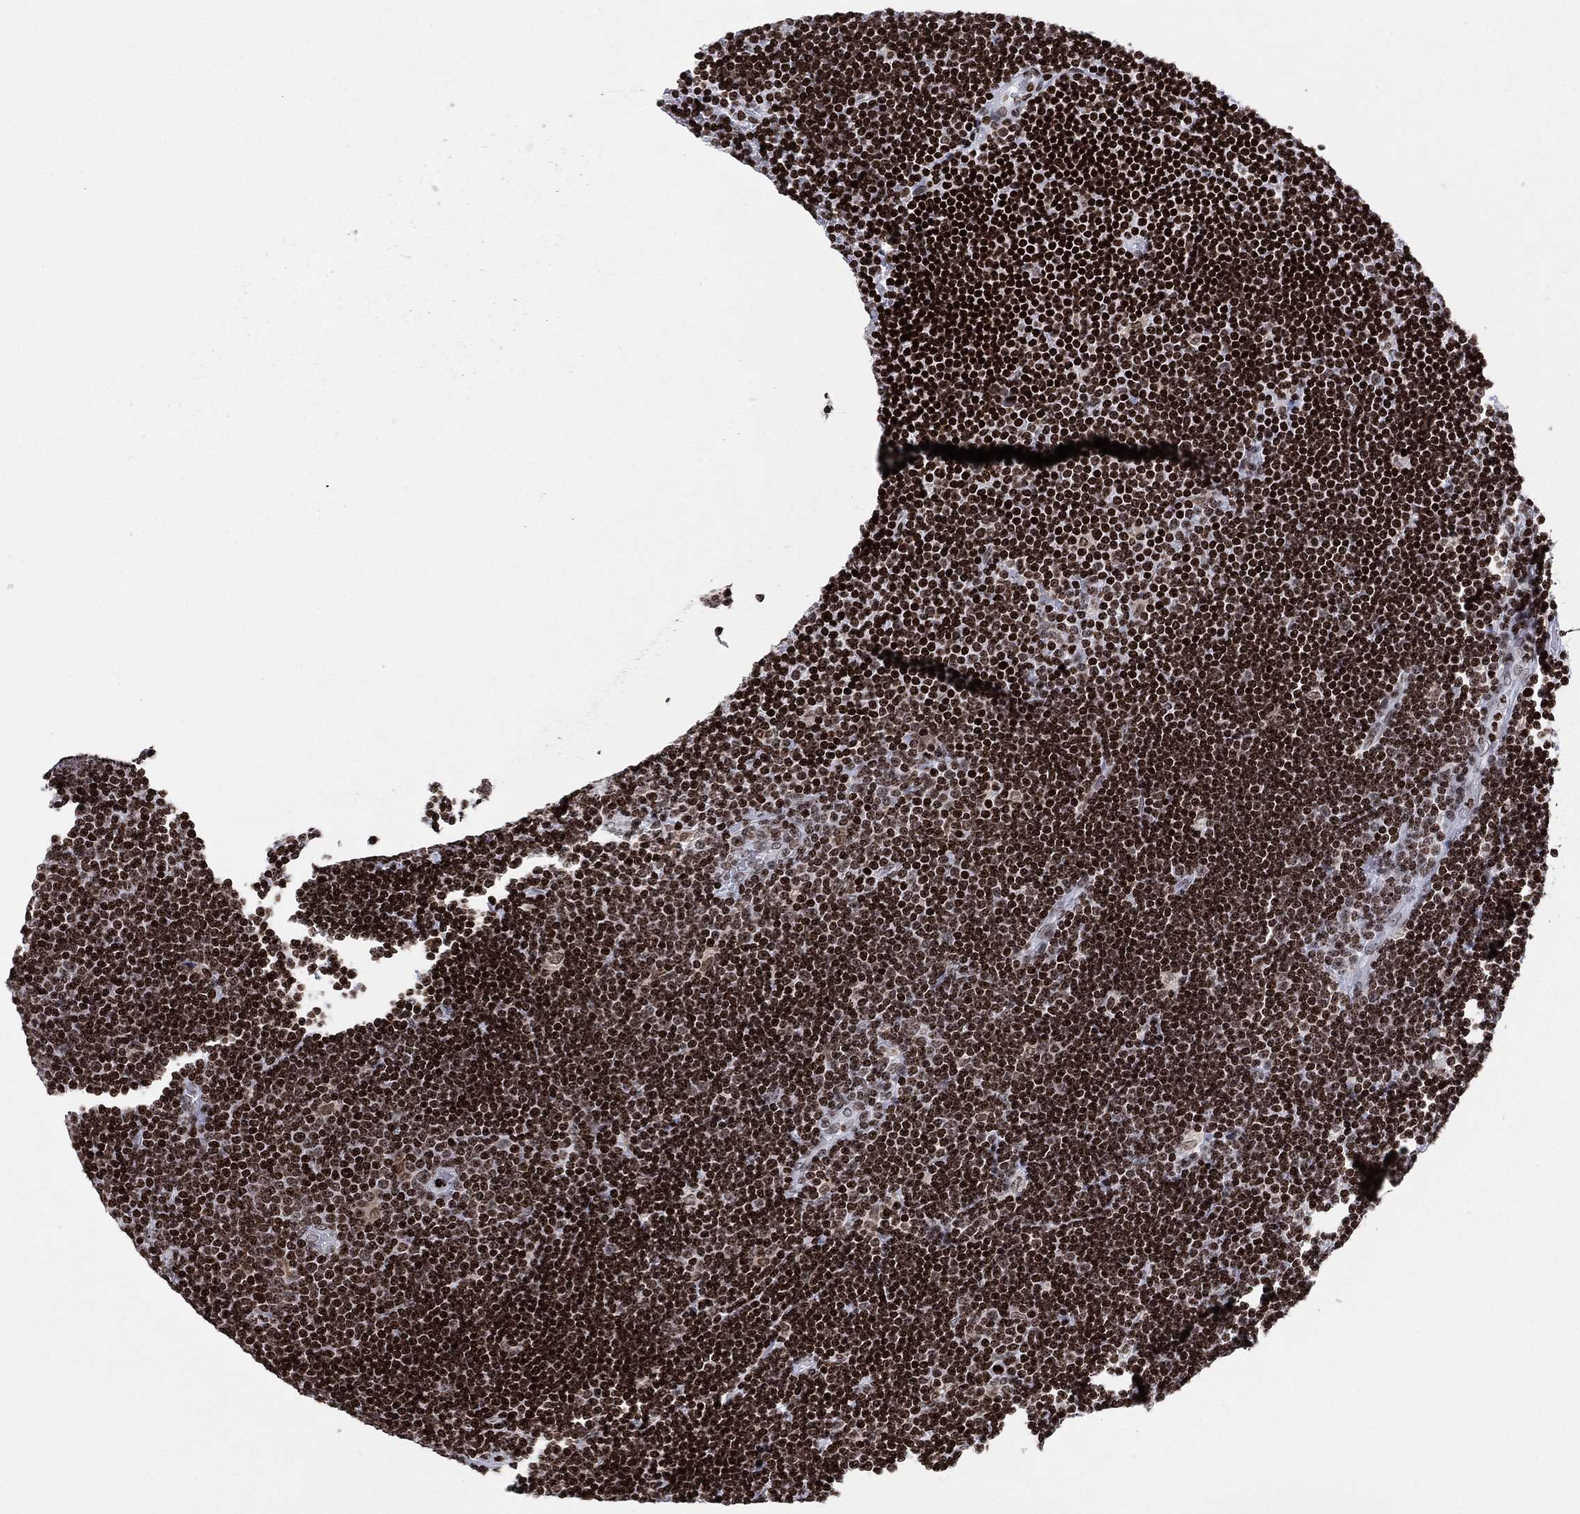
{"staining": {"intensity": "strong", "quantity": "25%-75%", "location": "nuclear"}, "tissue": "lymphoma", "cell_type": "Tumor cells", "image_type": "cancer", "snomed": [{"axis": "morphology", "description": "Malignant lymphoma, non-Hodgkin's type, Low grade"}, {"axis": "topography", "description": "Brain"}], "caption": "High-power microscopy captured an IHC micrograph of malignant lymphoma, non-Hodgkin's type (low-grade), revealing strong nuclear expression in about 25%-75% of tumor cells.", "gene": "MFSD14A", "patient": {"sex": "female", "age": 66}}